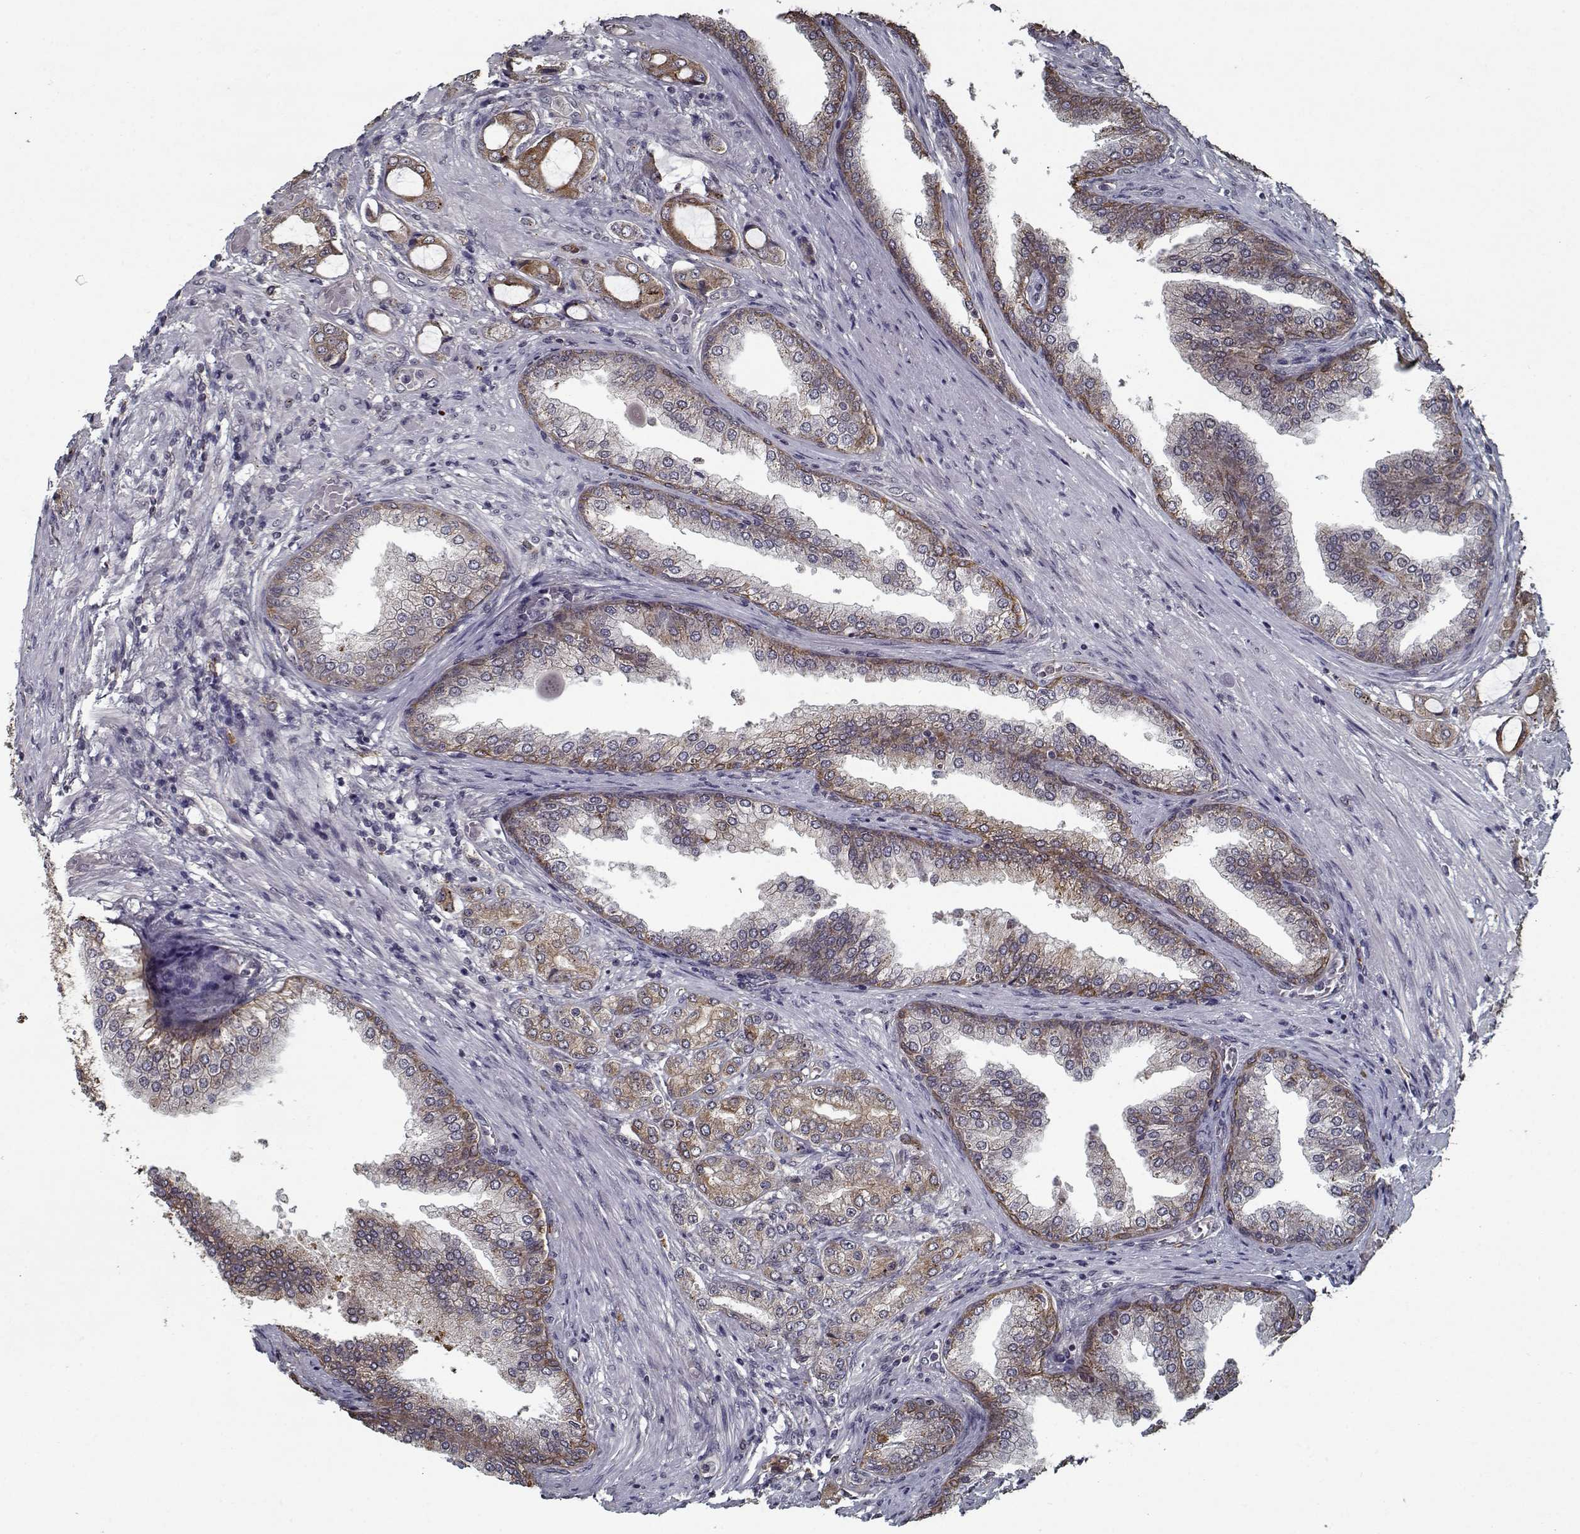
{"staining": {"intensity": "moderate", "quantity": ">75%", "location": "cytoplasmic/membranous"}, "tissue": "prostate cancer", "cell_type": "Tumor cells", "image_type": "cancer", "snomed": [{"axis": "morphology", "description": "Adenocarcinoma, NOS"}, {"axis": "topography", "description": "Prostate"}], "caption": "A brown stain labels moderate cytoplasmic/membranous expression of a protein in human prostate adenocarcinoma tumor cells.", "gene": "NLK", "patient": {"sex": "male", "age": 63}}